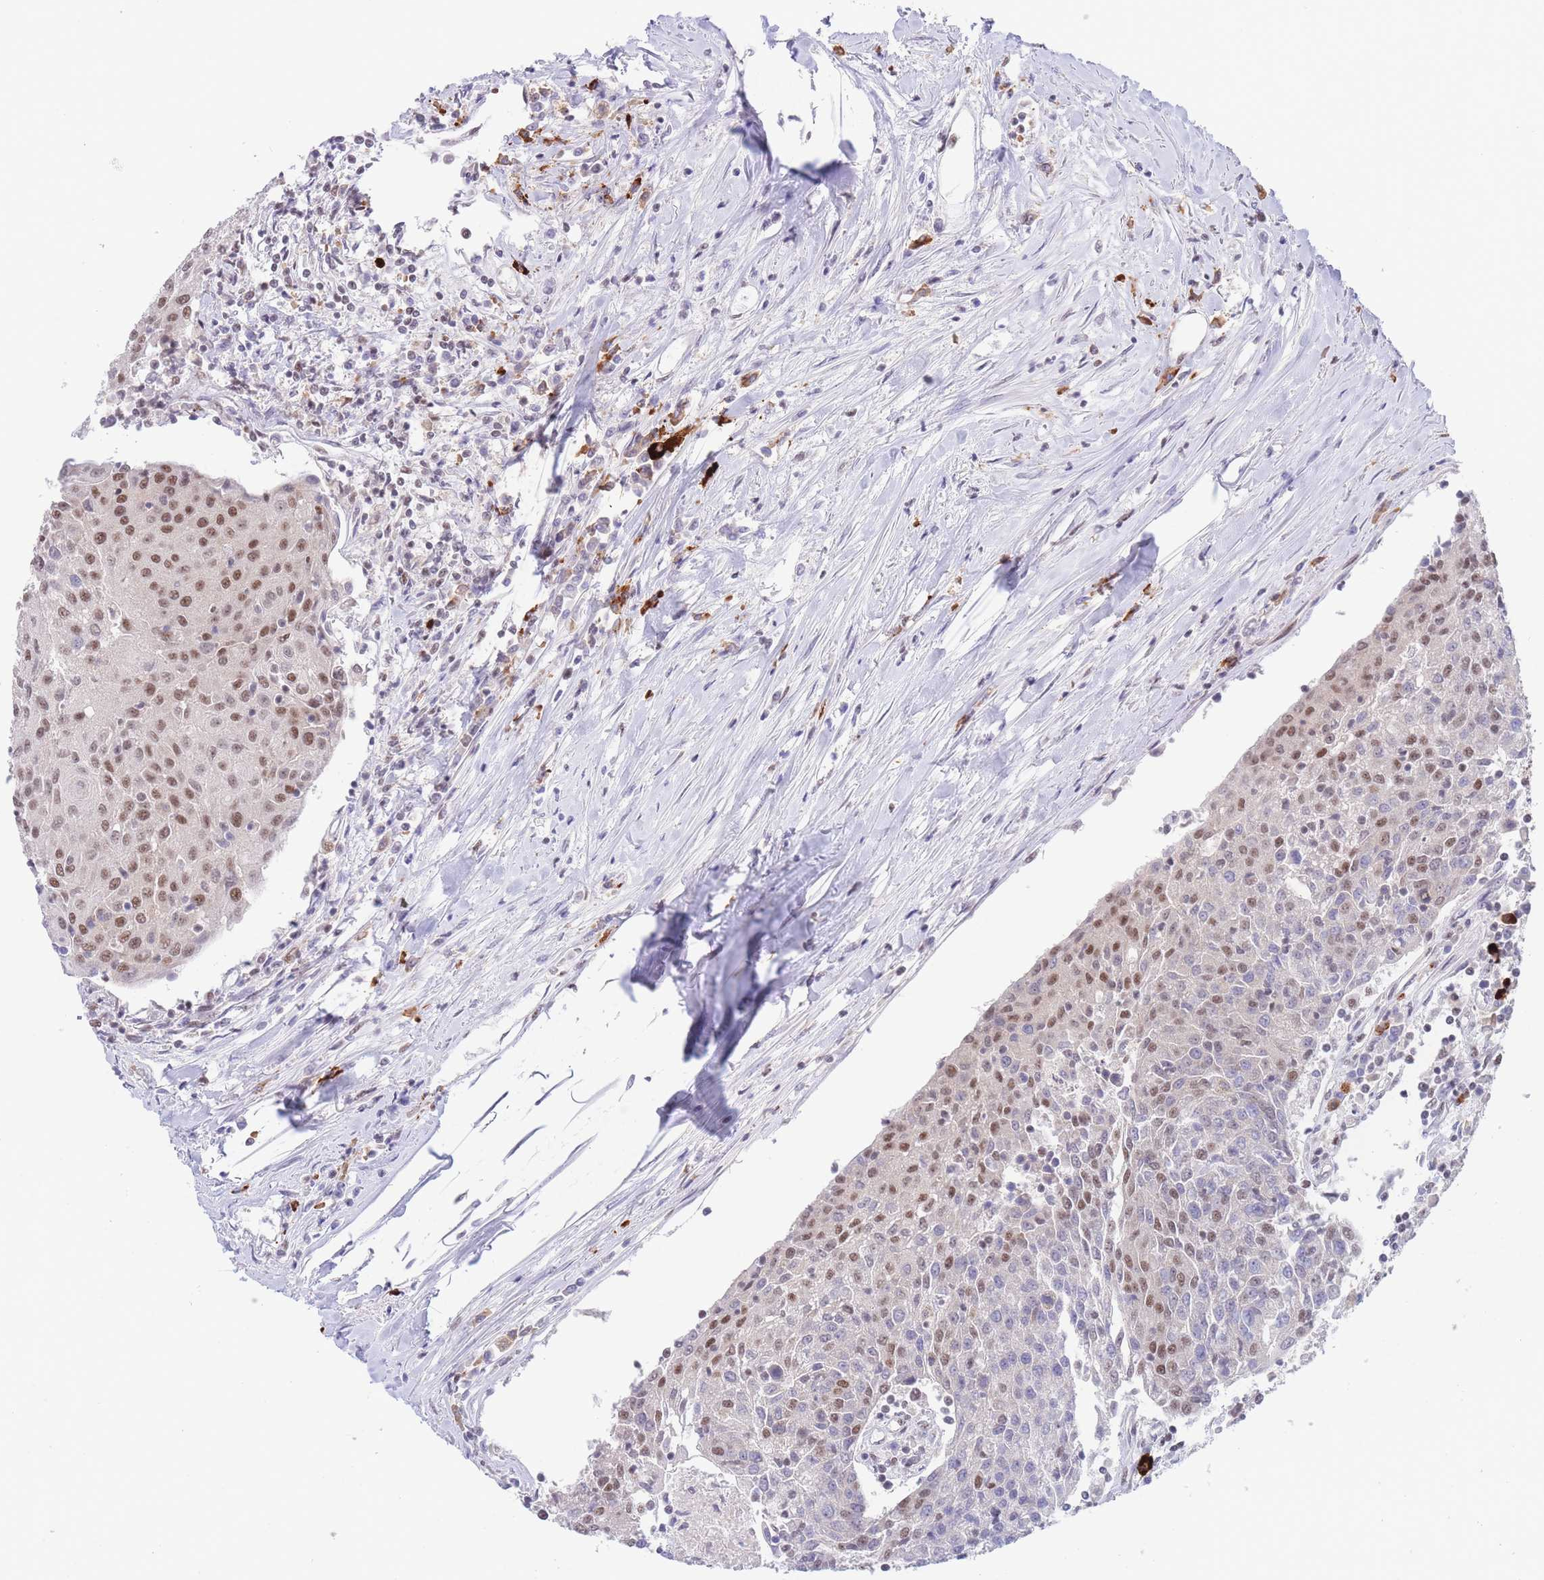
{"staining": {"intensity": "moderate", "quantity": "25%-75%", "location": "nuclear"}, "tissue": "urothelial cancer", "cell_type": "Tumor cells", "image_type": "cancer", "snomed": [{"axis": "morphology", "description": "Urothelial carcinoma, High grade"}, {"axis": "topography", "description": "Urinary bladder"}], "caption": "Protein expression analysis of human high-grade urothelial carcinoma reveals moderate nuclear staining in about 25%-75% of tumor cells.", "gene": "SMAD9", "patient": {"sex": "female", "age": 85}}